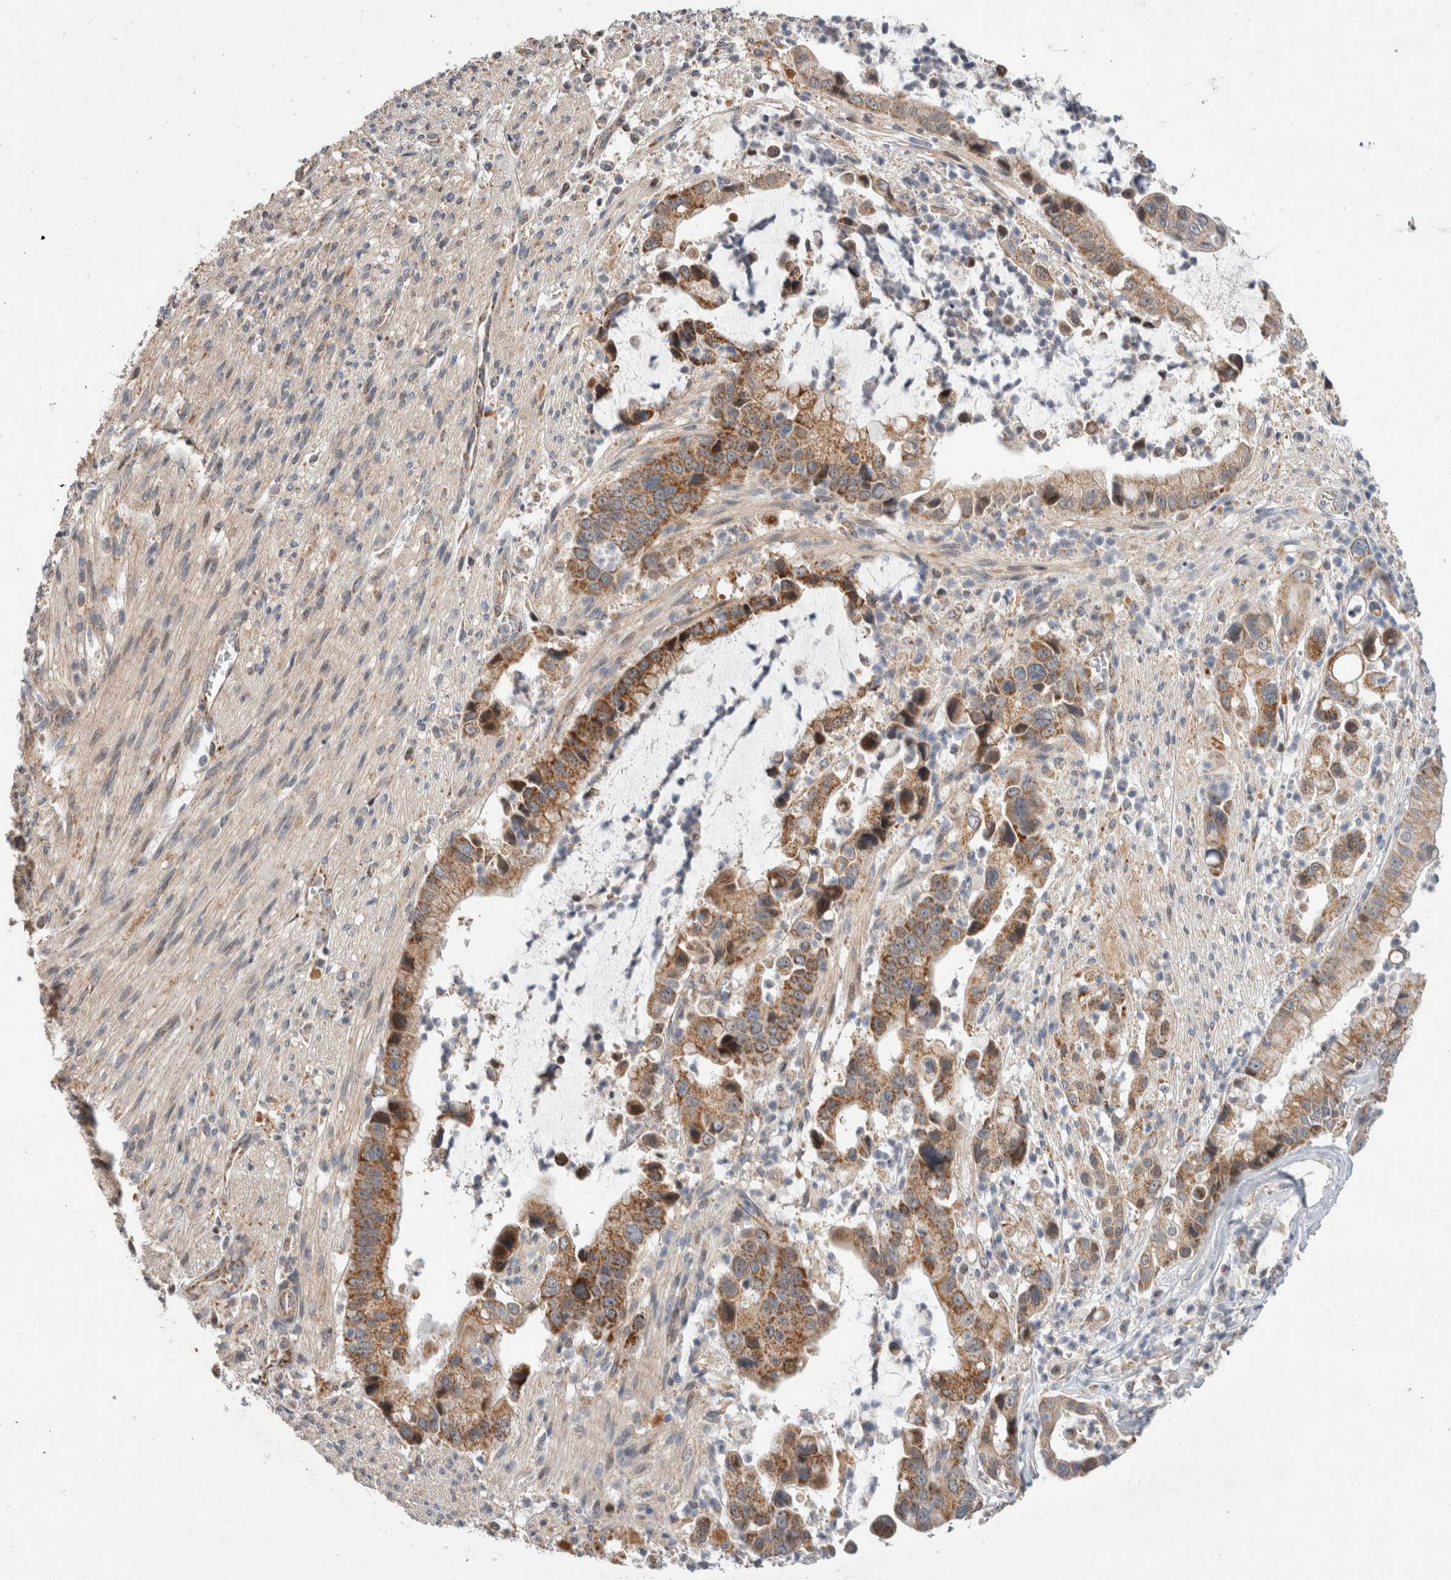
{"staining": {"intensity": "moderate", "quantity": ">75%", "location": "cytoplasmic/membranous"}, "tissue": "liver cancer", "cell_type": "Tumor cells", "image_type": "cancer", "snomed": [{"axis": "morphology", "description": "Cholangiocarcinoma"}, {"axis": "topography", "description": "Liver"}], "caption": "Protein staining demonstrates moderate cytoplasmic/membranous positivity in about >75% of tumor cells in liver cancer (cholangiocarcinoma).", "gene": "MRPL37", "patient": {"sex": "female", "age": 54}}